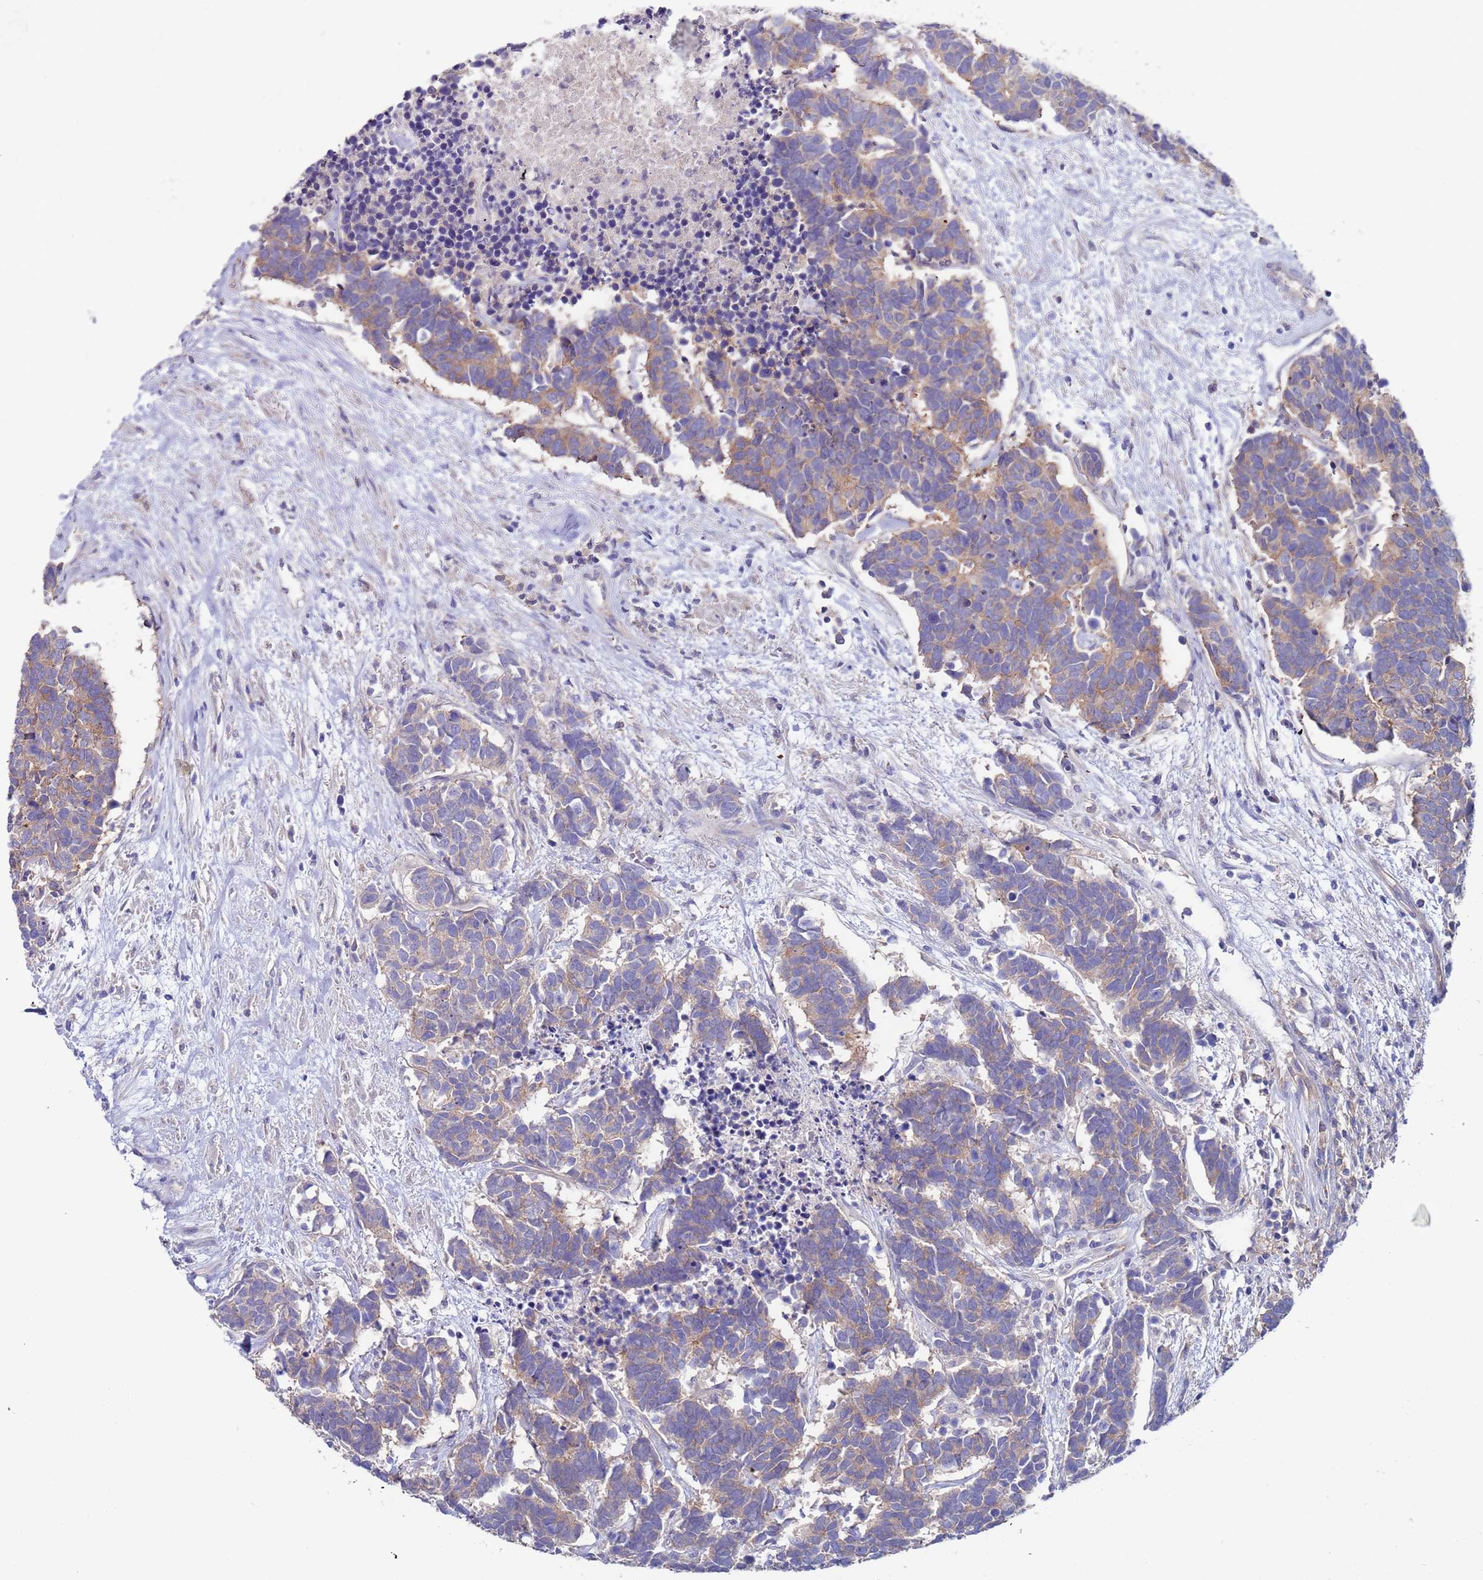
{"staining": {"intensity": "moderate", "quantity": "25%-75%", "location": "cytoplasmic/membranous"}, "tissue": "carcinoid", "cell_type": "Tumor cells", "image_type": "cancer", "snomed": [{"axis": "morphology", "description": "Carcinoma, NOS"}, {"axis": "morphology", "description": "Carcinoid, malignant, NOS"}, {"axis": "topography", "description": "Urinary bladder"}], "caption": "This is a photomicrograph of immunohistochemistry staining of carcinoma, which shows moderate expression in the cytoplasmic/membranous of tumor cells.", "gene": "KRTCAP3", "patient": {"sex": "male", "age": 57}}